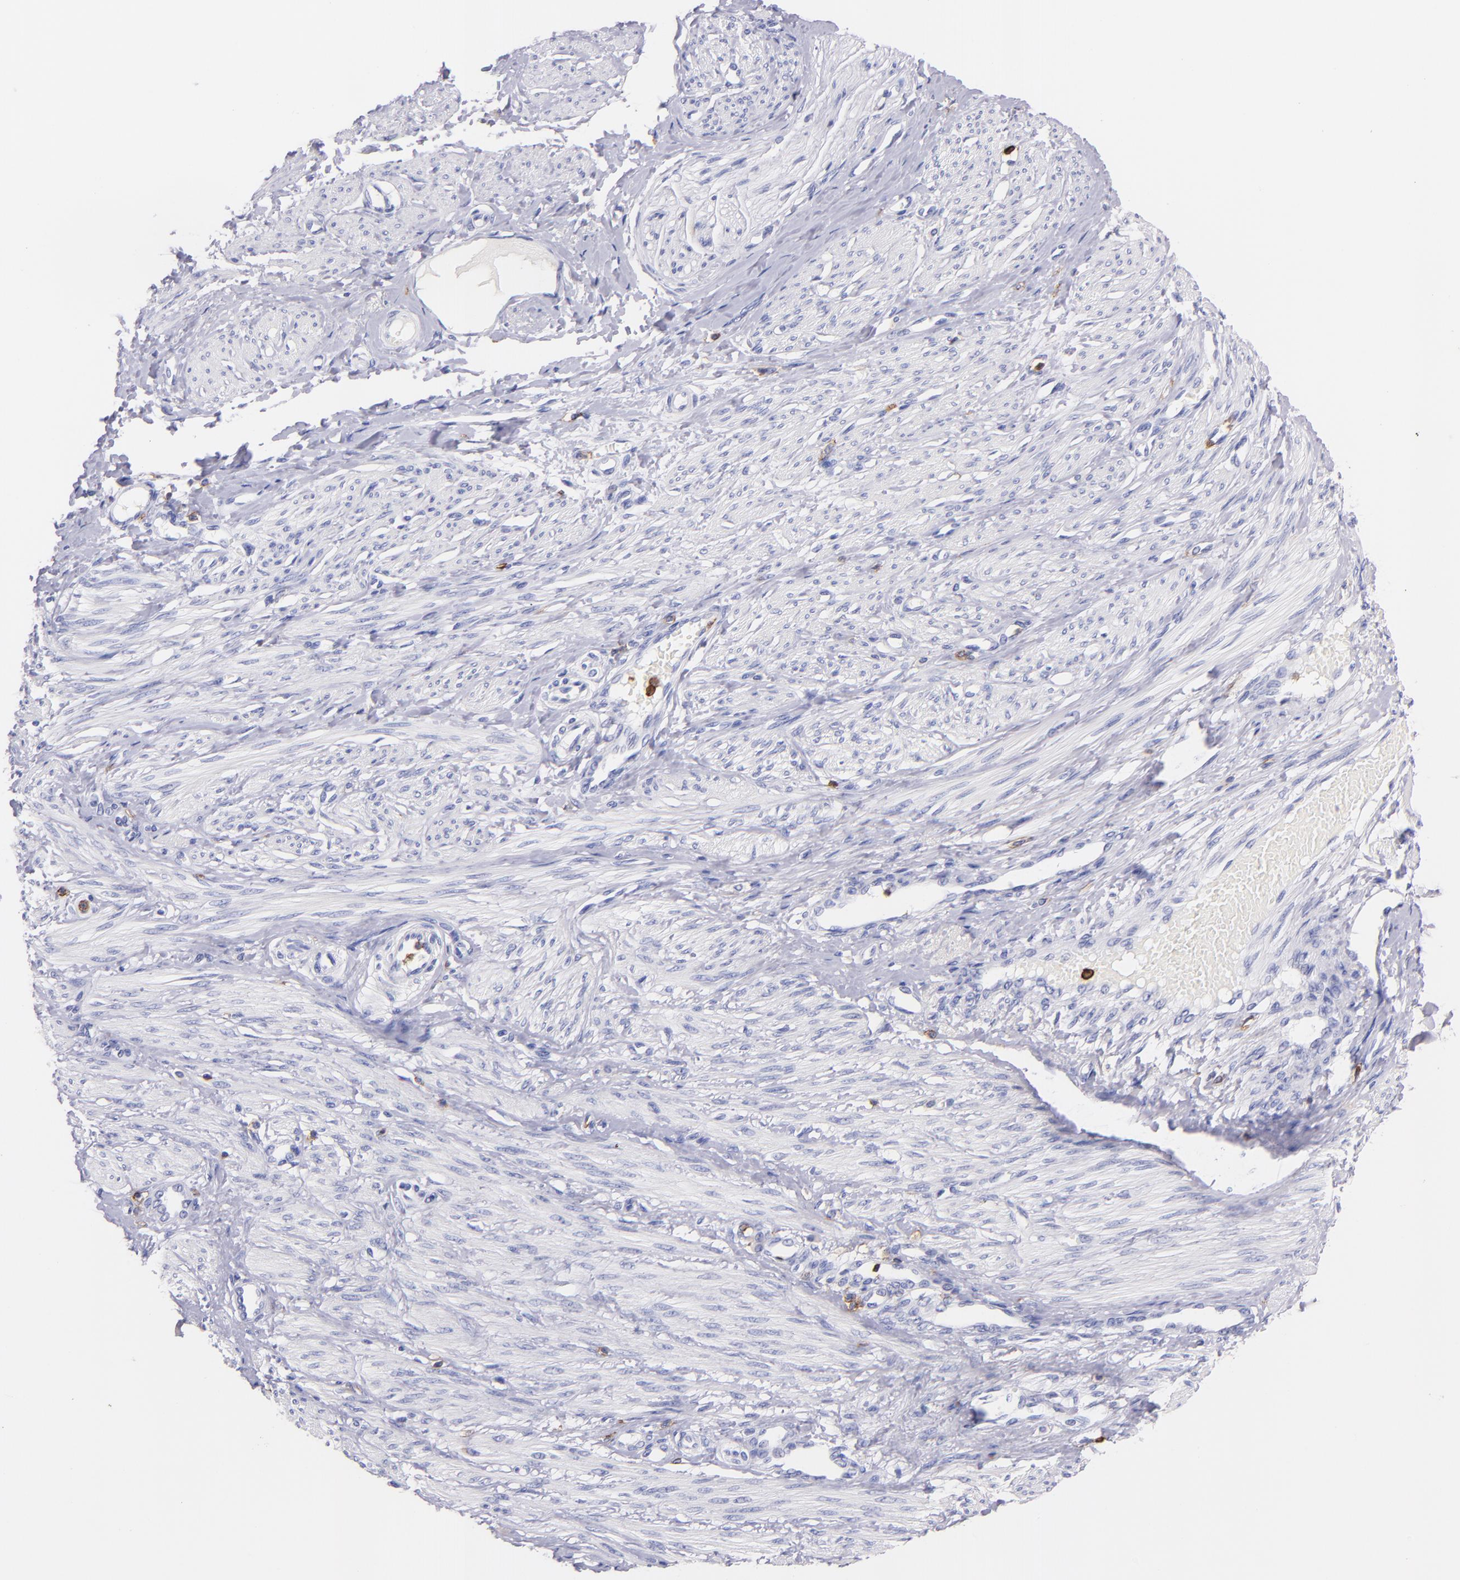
{"staining": {"intensity": "negative", "quantity": "none", "location": "none"}, "tissue": "smooth muscle", "cell_type": "Smooth muscle cells", "image_type": "normal", "snomed": [{"axis": "morphology", "description": "Normal tissue, NOS"}, {"axis": "topography", "description": "Smooth muscle"}, {"axis": "topography", "description": "Uterus"}], "caption": "Immunohistochemical staining of normal human smooth muscle exhibits no significant positivity in smooth muscle cells.", "gene": "SPN", "patient": {"sex": "female", "age": 39}}